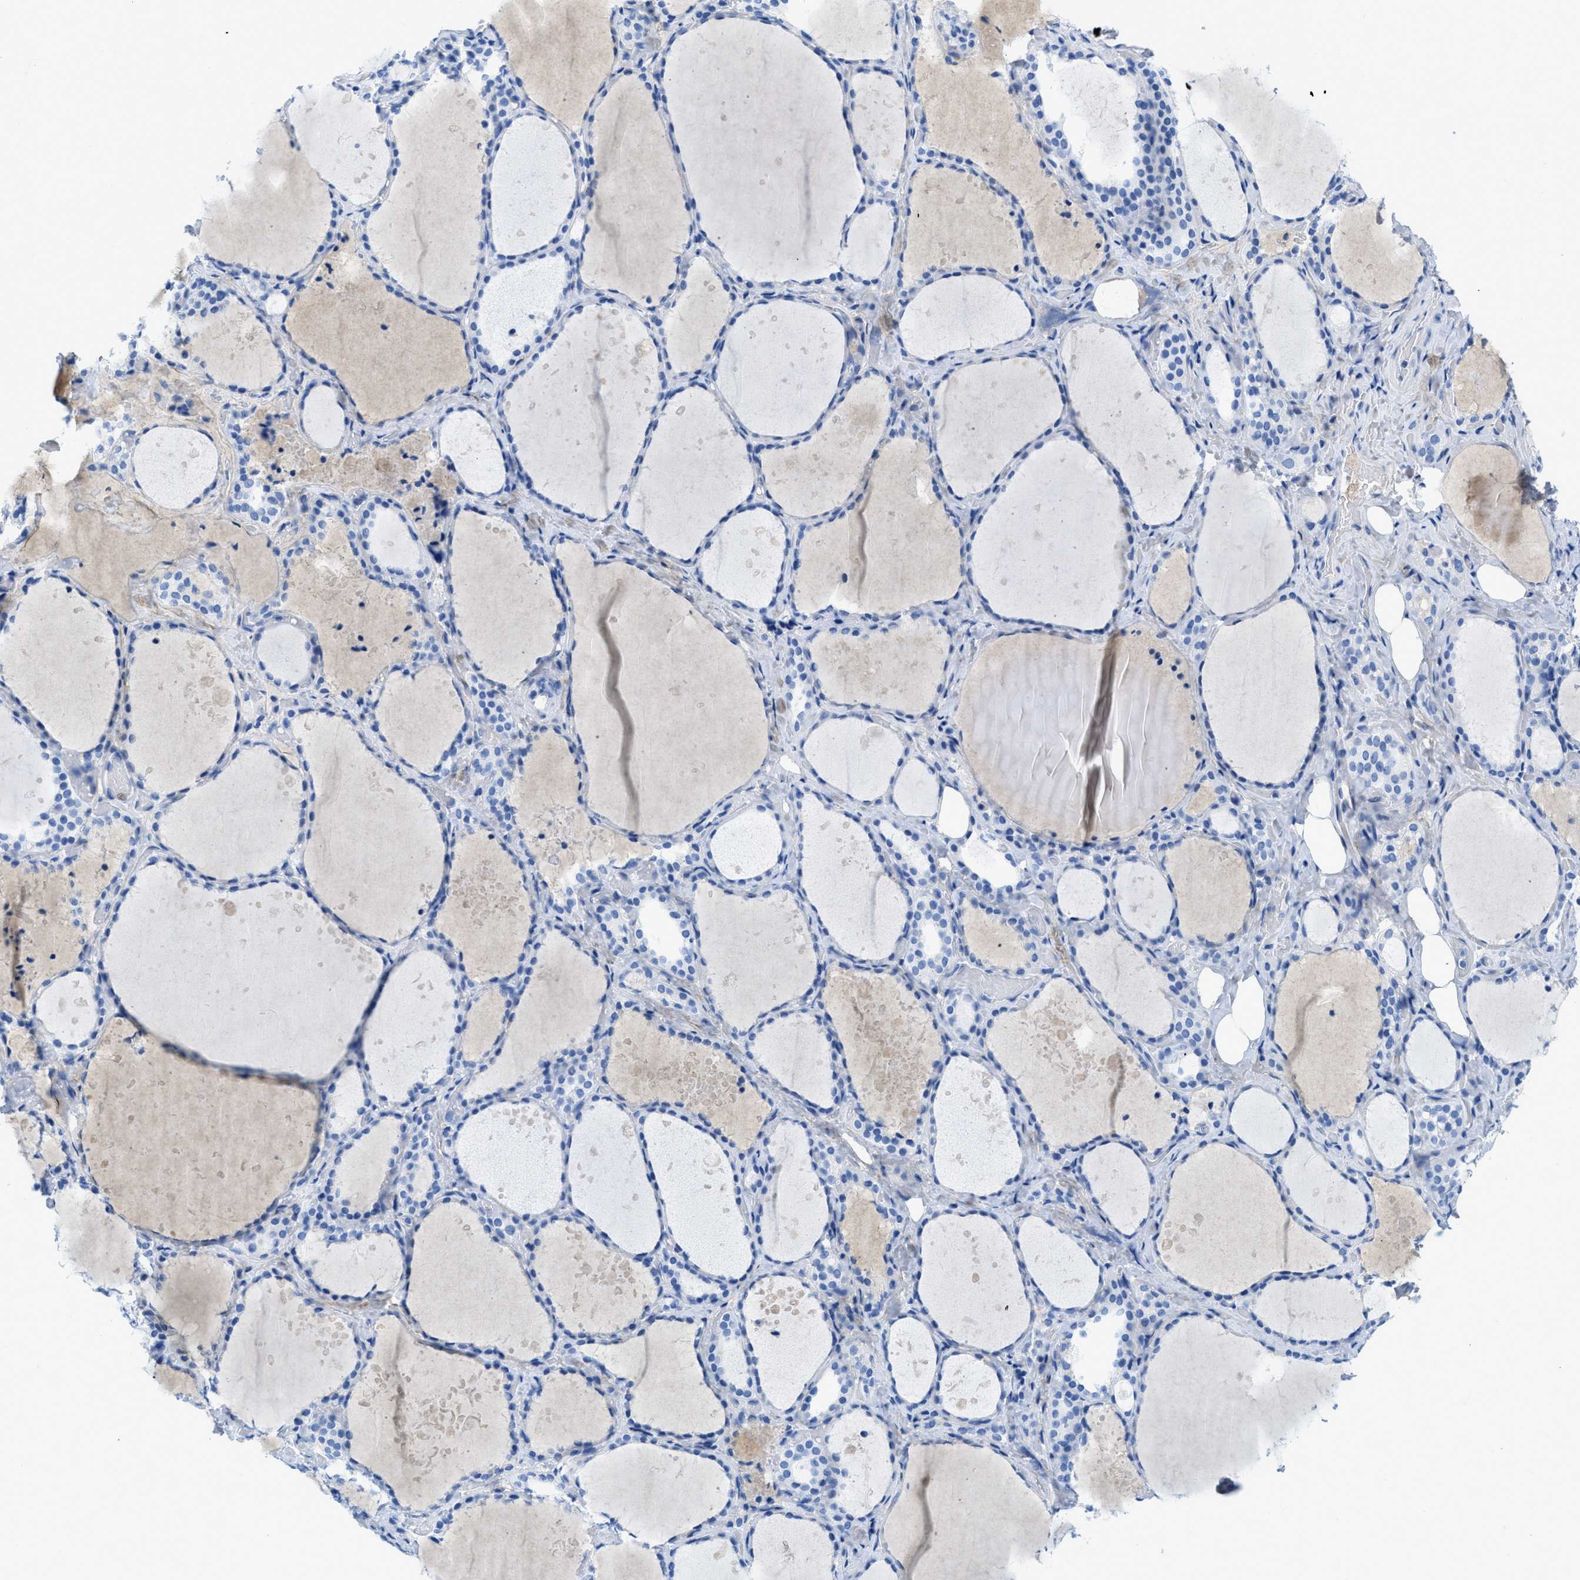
{"staining": {"intensity": "negative", "quantity": "none", "location": "none"}, "tissue": "thyroid gland", "cell_type": "Glandular cells", "image_type": "normal", "snomed": [{"axis": "morphology", "description": "Normal tissue, NOS"}, {"axis": "topography", "description": "Thyroid gland"}], "caption": "An IHC photomicrograph of unremarkable thyroid gland is shown. There is no staining in glandular cells of thyroid gland.", "gene": "COL3A1", "patient": {"sex": "female", "age": 44}}